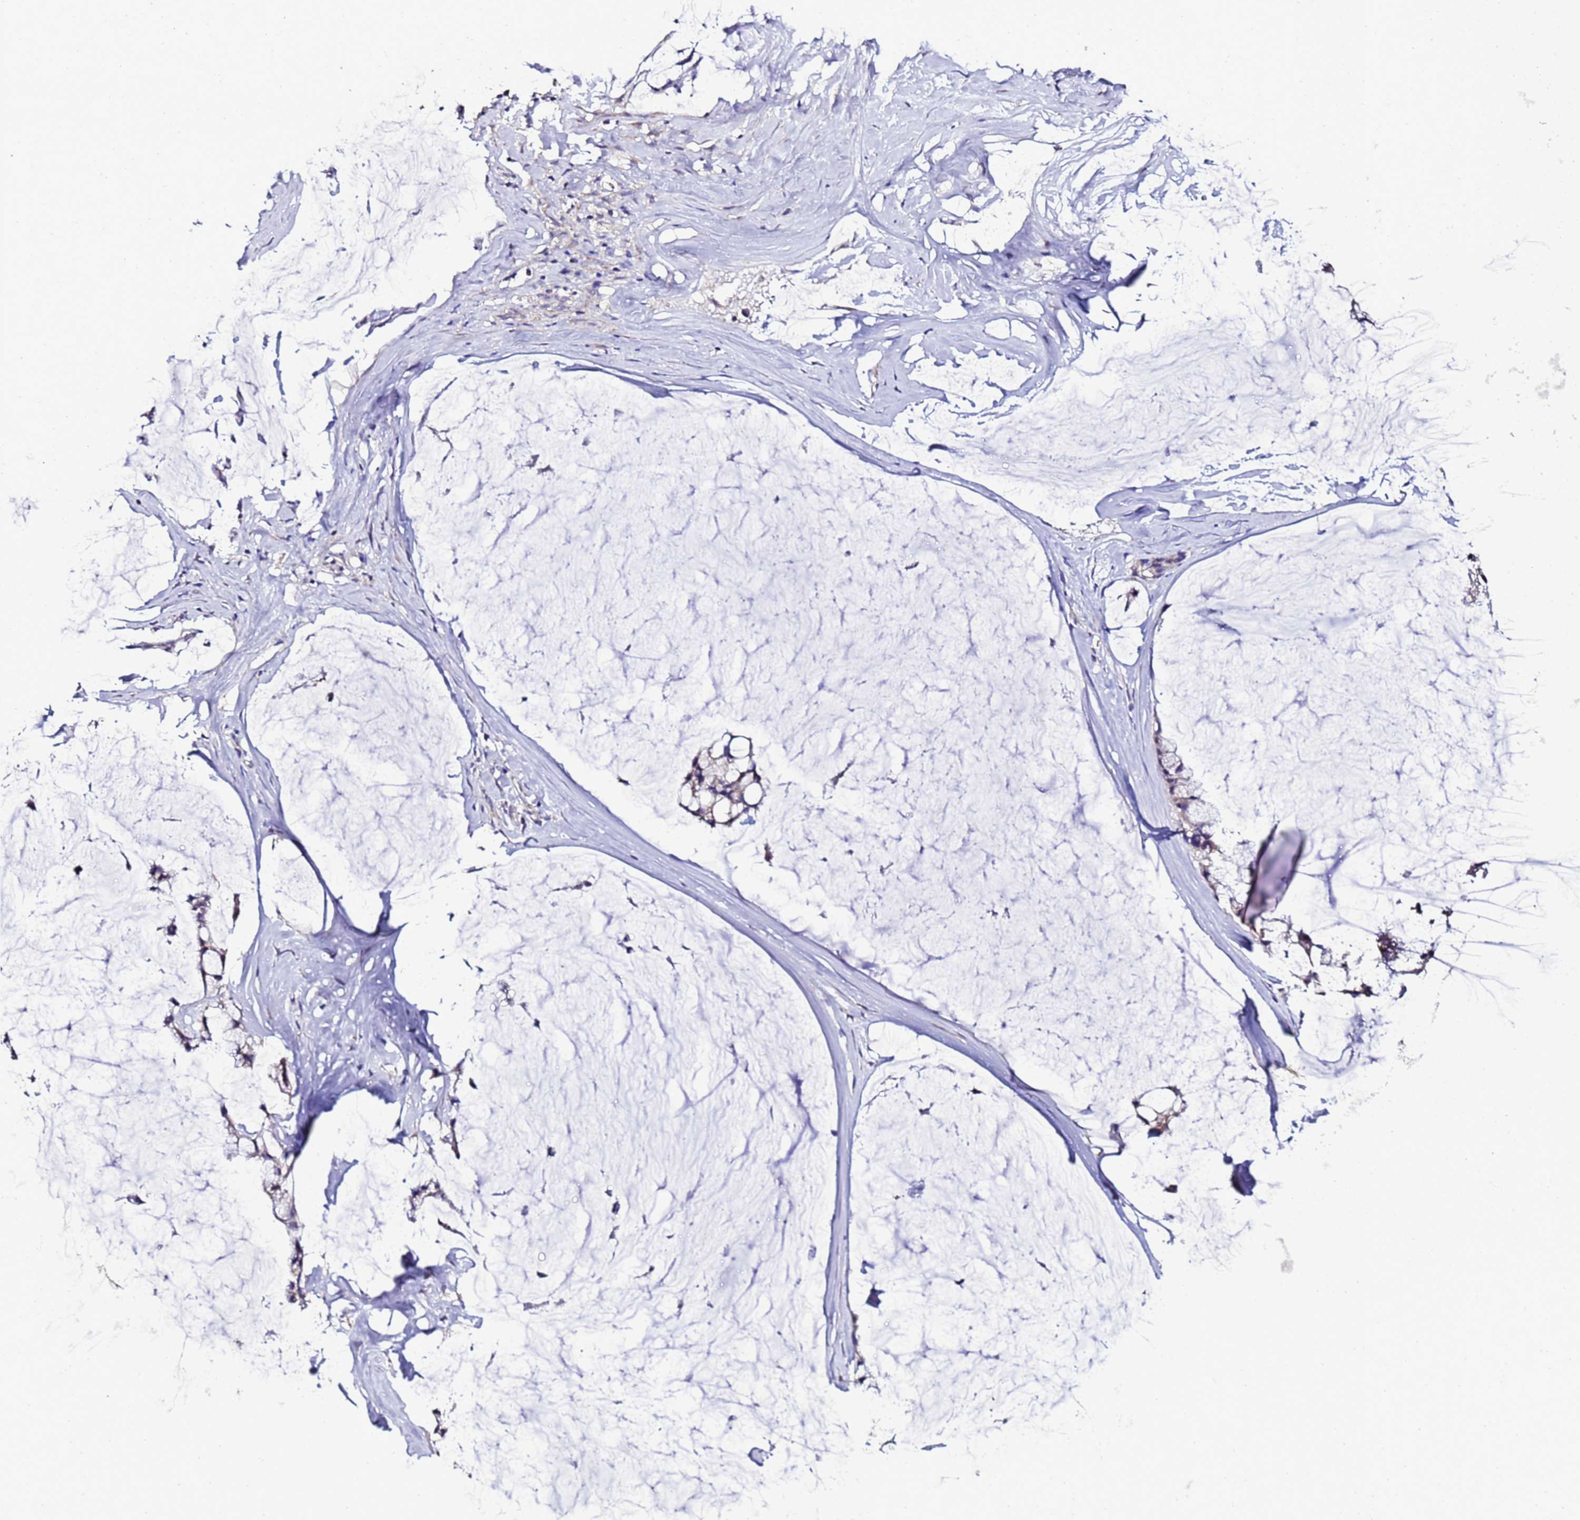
{"staining": {"intensity": "weak", "quantity": "<25%", "location": "cytoplasmic/membranous"}, "tissue": "ovarian cancer", "cell_type": "Tumor cells", "image_type": "cancer", "snomed": [{"axis": "morphology", "description": "Cystadenocarcinoma, mucinous, NOS"}, {"axis": "topography", "description": "Ovary"}], "caption": "Protein analysis of mucinous cystadenocarcinoma (ovarian) displays no significant positivity in tumor cells.", "gene": "DPH6", "patient": {"sex": "female", "age": 39}}